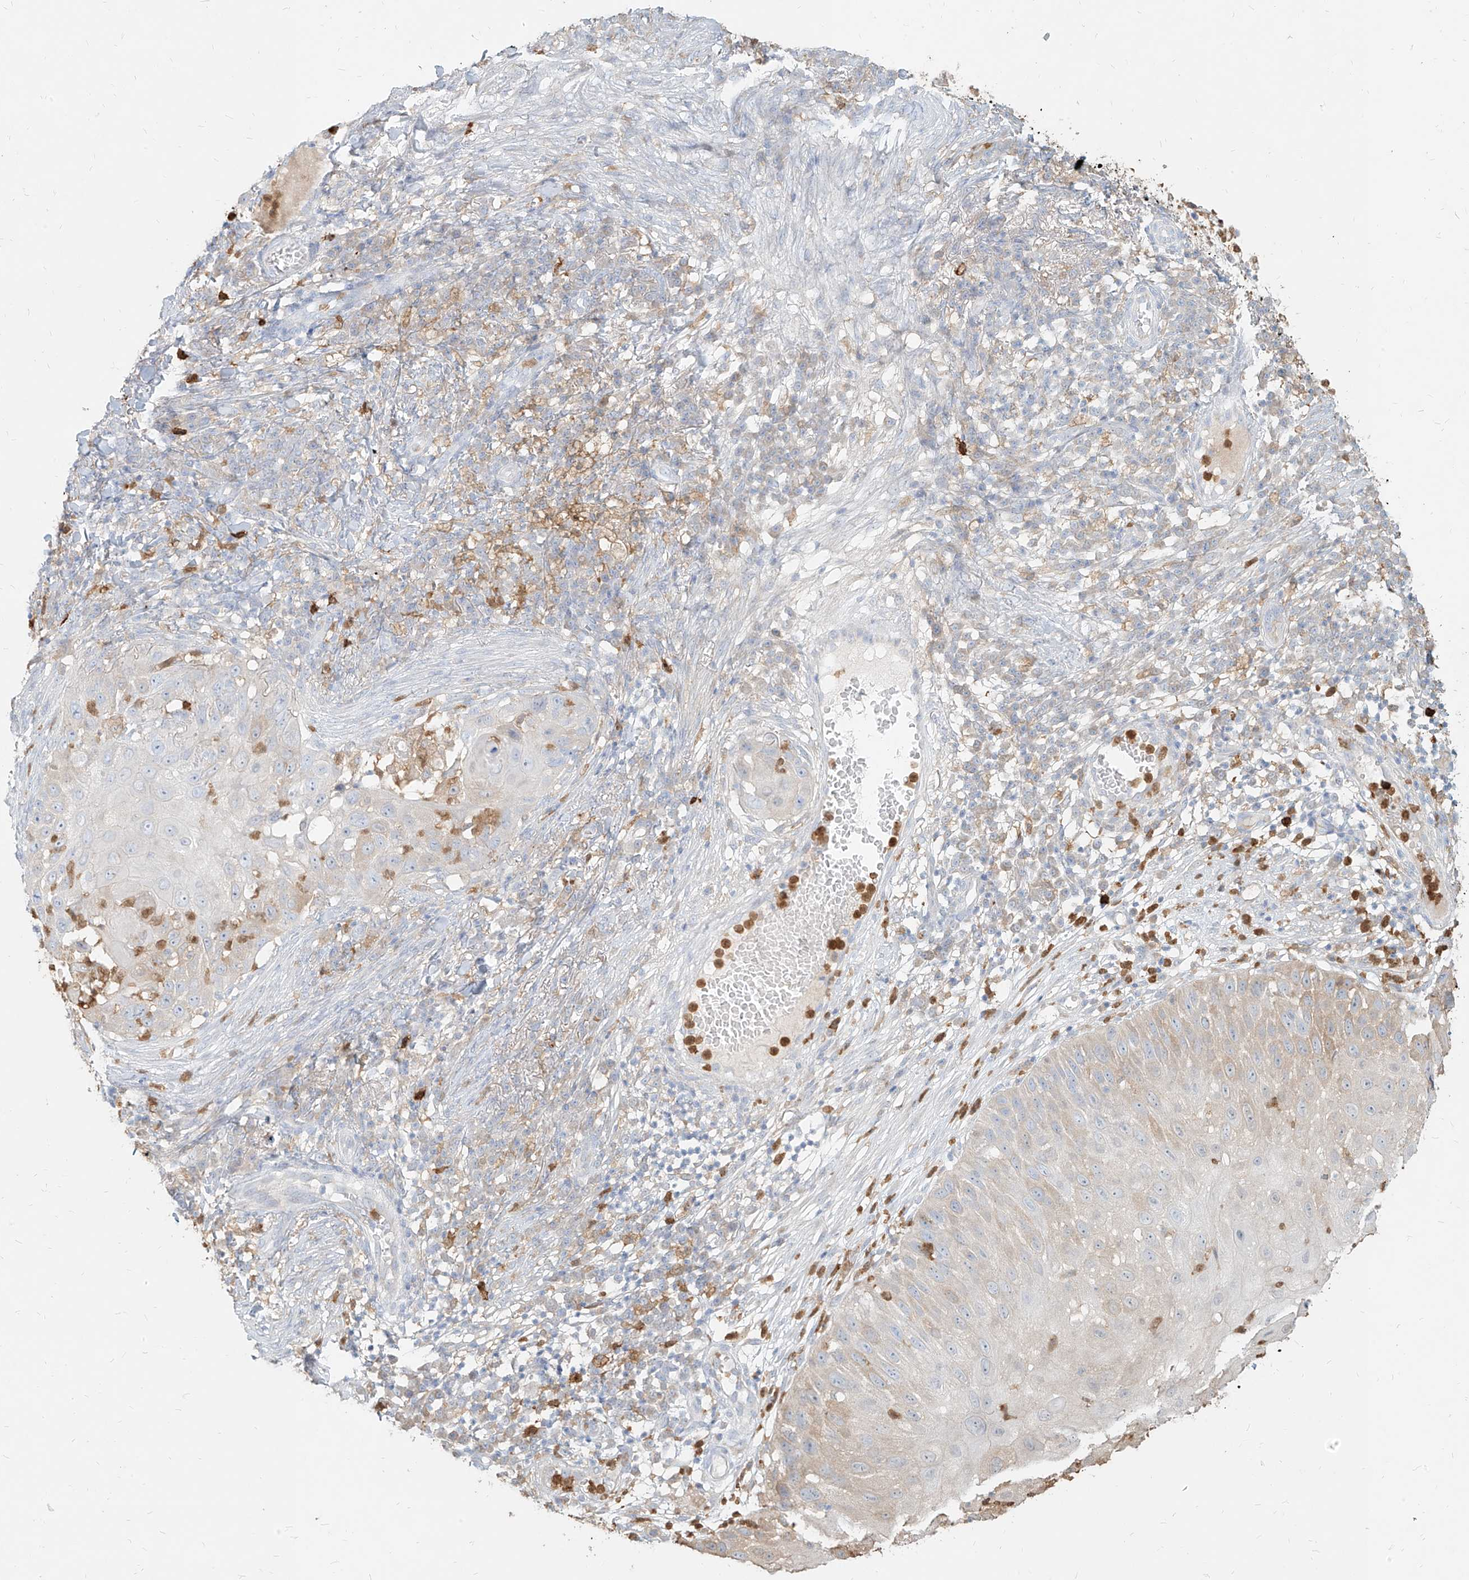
{"staining": {"intensity": "negative", "quantity": "none", "location": "none"}, "tissue": "skin cancer", "cell_type": "Tumor cells", "image_type": "cancer", "snomed": [{"axis": "morphology", "description": "Squamous cell carcinoma, NOS"}, {"axis": "topography", "description": "Skin"}], "caption": "Tumor cells show no significant positivity in skin cancer. (Stains: DAB (3,3'-diaminobenzidine) IHC with hematoxylin counter stain, Microscopy: brightfield microscopy at high magnification).", "gene": "PGD", "patient": {"sex": "female", "age": 44}}